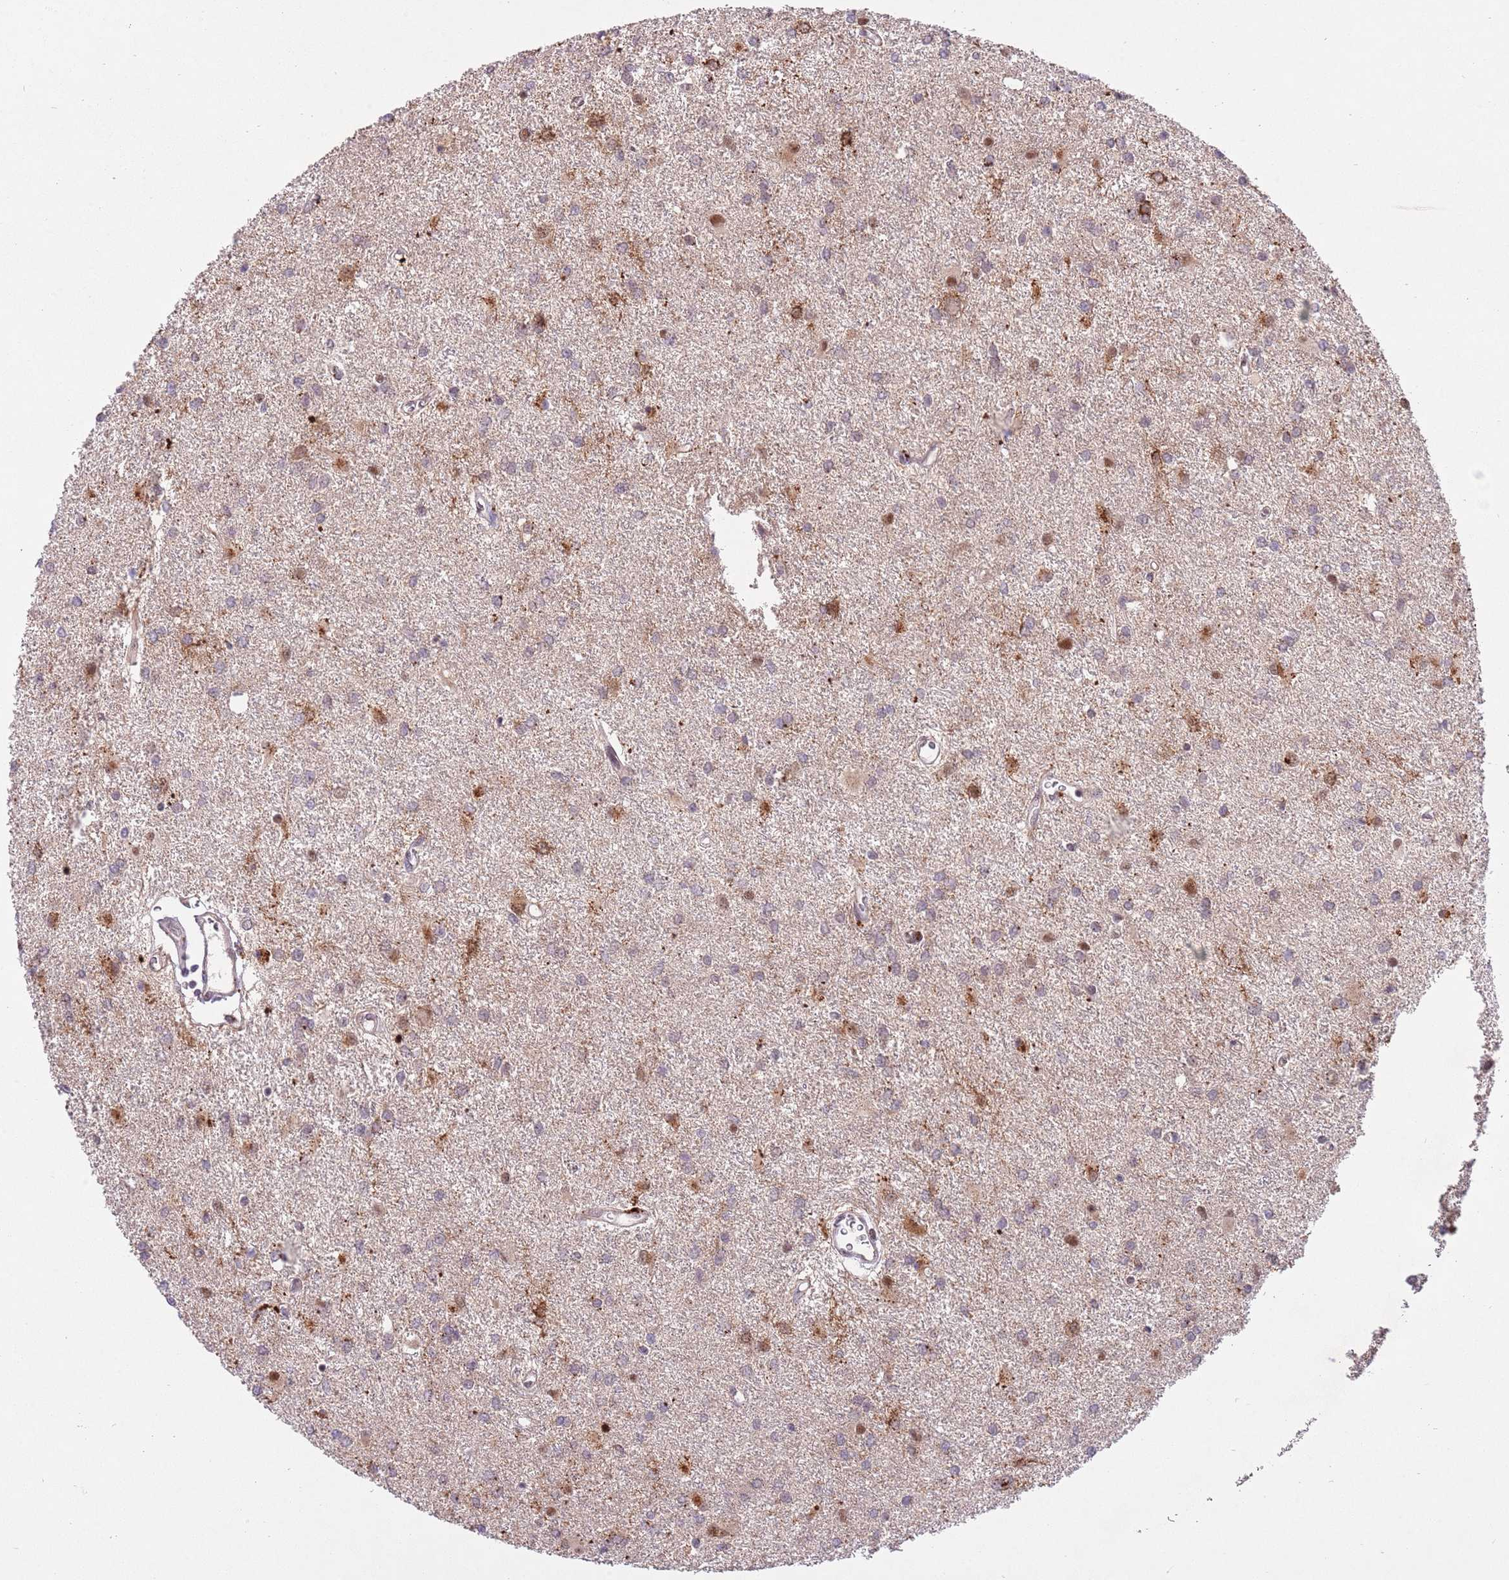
{"staining": {"intensity": "moderate", "quantity": "<25%", "location": "cytoplasmic/membranous,nuclear"}, "tissue": "glioma", "cell_type": "Tumor cells", "image_type": "cancer", "snomed": [{"axis": "morphology", "description": "Glioma, malignant, High grade"}, {"axis": "topography", "description": "Brain"}], "caption": "Protein staining shows moderate cytoplasmic/membranous and nuclear positivity in approximately <25% of tumor cells in malignant glioma (high-grade).", "gene": "TRIM27", "patient": {"sex": "female", "age": 50}}